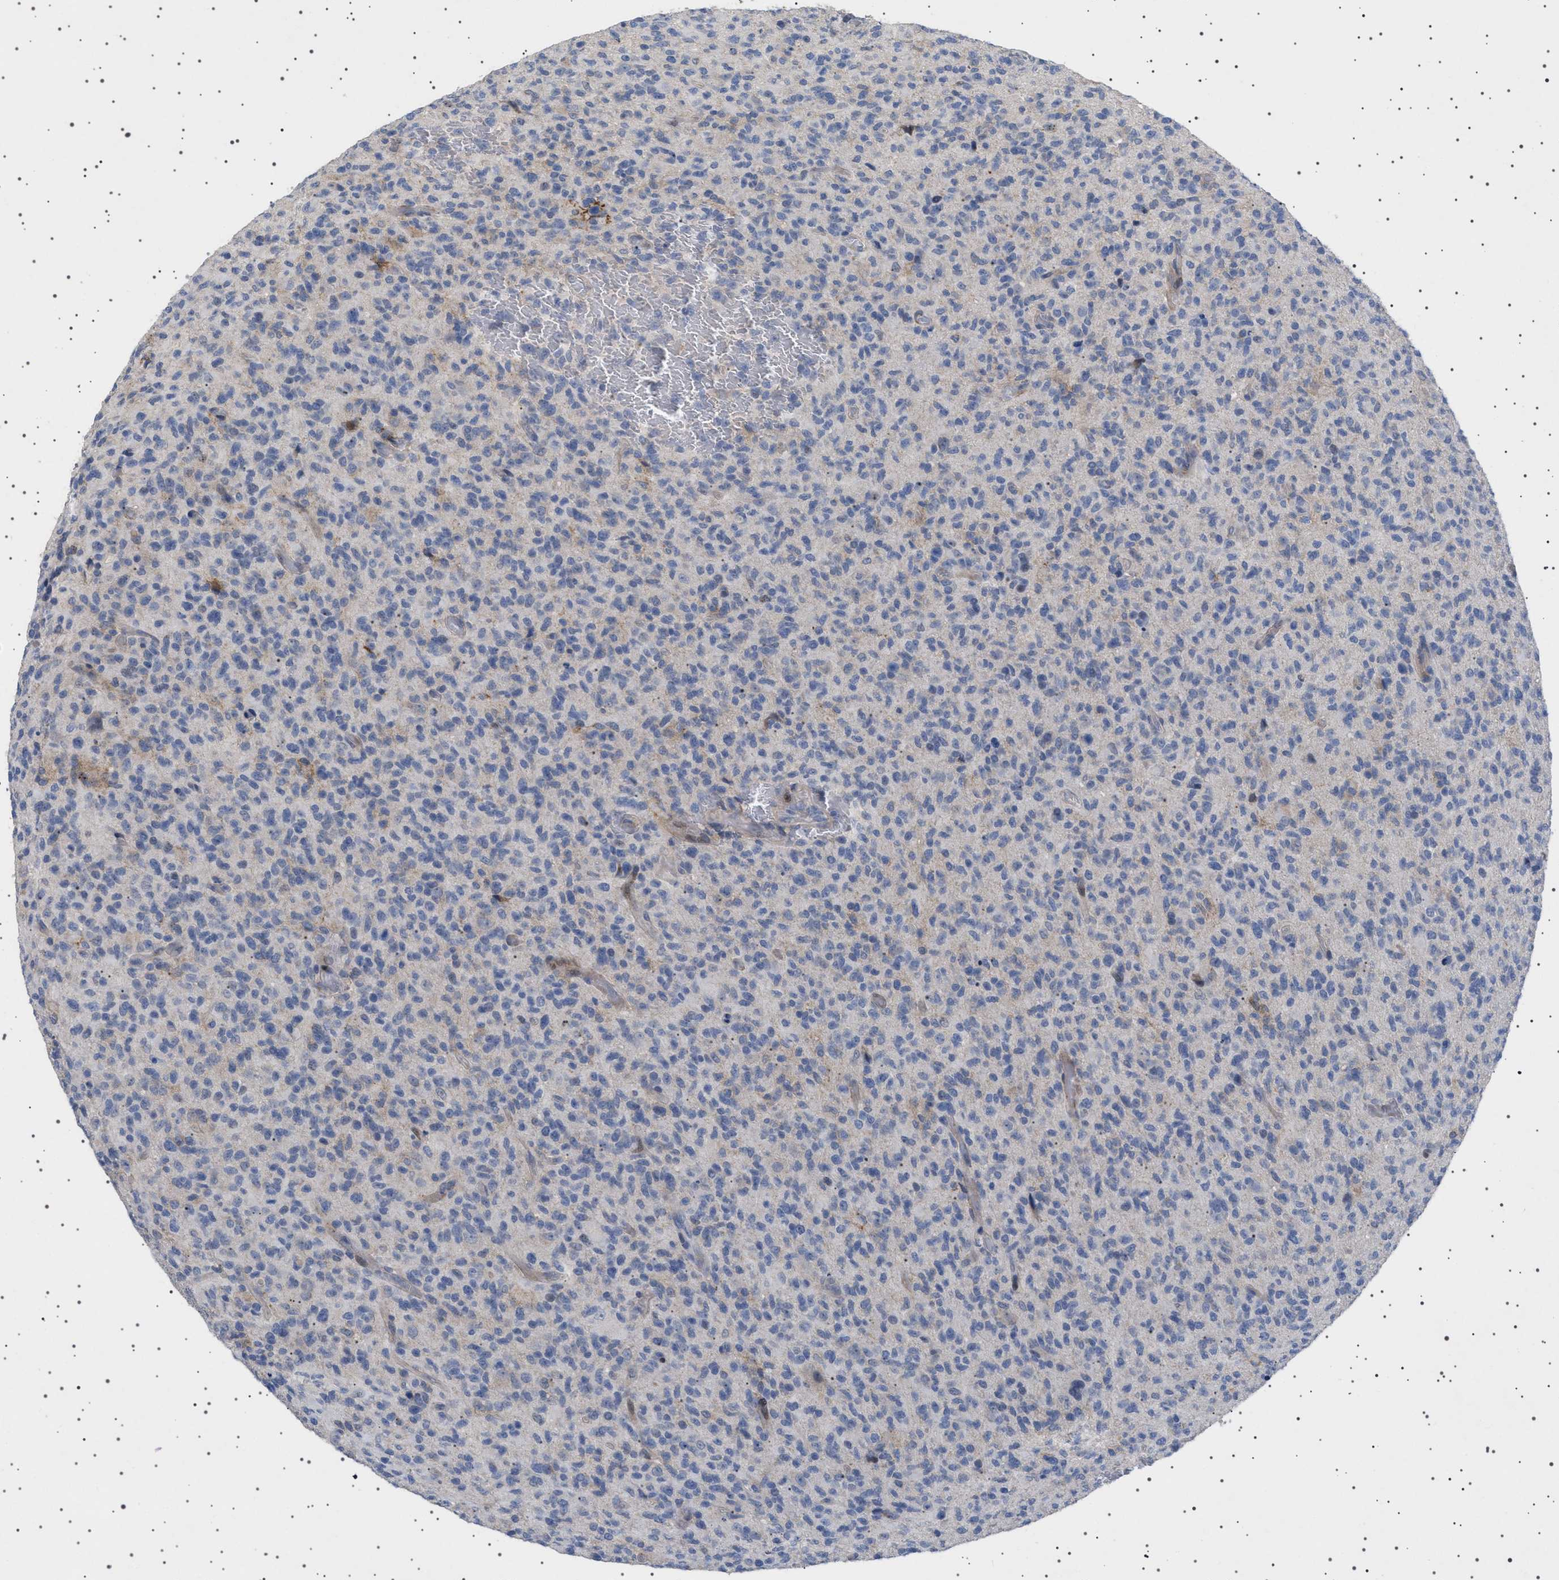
{"staining": {"intensity": "negative", "quantity": "none", "location": "none"}, "tissue": "glioma", "cell_type": "Tumor cells", "image_type": "cancer", "snomed": [{"axis": "morphology", "description": "Glioma, malignant, High grade"}, {"axis": "topography", "description": "Brain"}], "caption": "Micrograph shows no protein expression in tumor cells of malignant glioma (high-grade) tissue.", "gene": "HTR1A", "patient": {"sex": "male", "age": 71}}